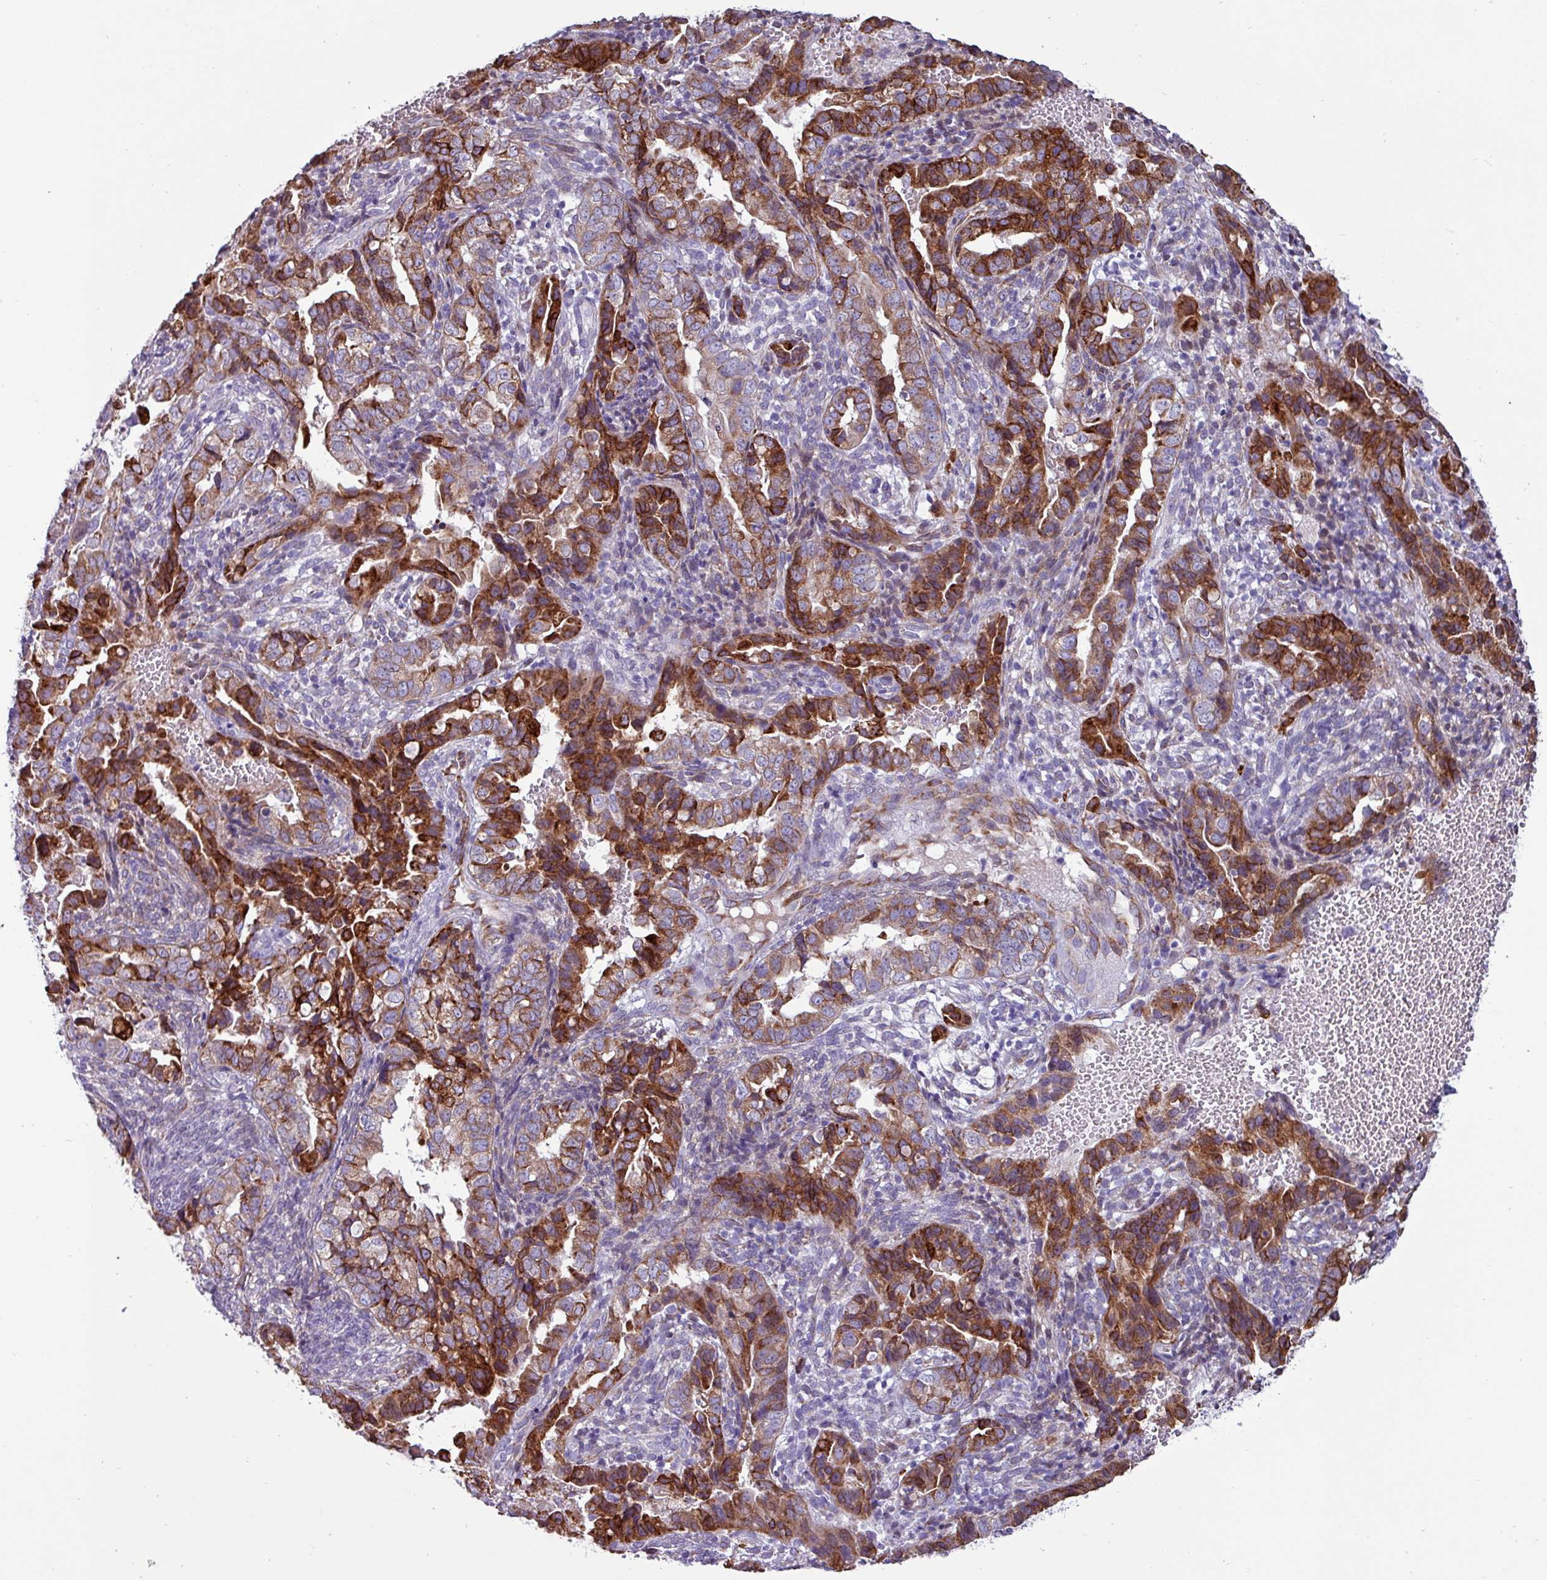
{"staining": {"intensity": "strong", "quantity": "25%-75%", "location": "cytoplasmic/membranous"}, "tissue": "endometrial cancer", "cell_type": "Tumor cells", "image_type": "cancer", "snomed": [{"axis": "morphology", "description": "Adenocarcinoma, NOS"}, {"axis": "topography", "description": "Endometrium"}], "caption": "Human endometrial cancer (adenocarcinoma) stained with a protein marker shows strong staining in tumor cells.", "gene": "PPP1R35", "patient": {"sex": "female", "age": 57}}